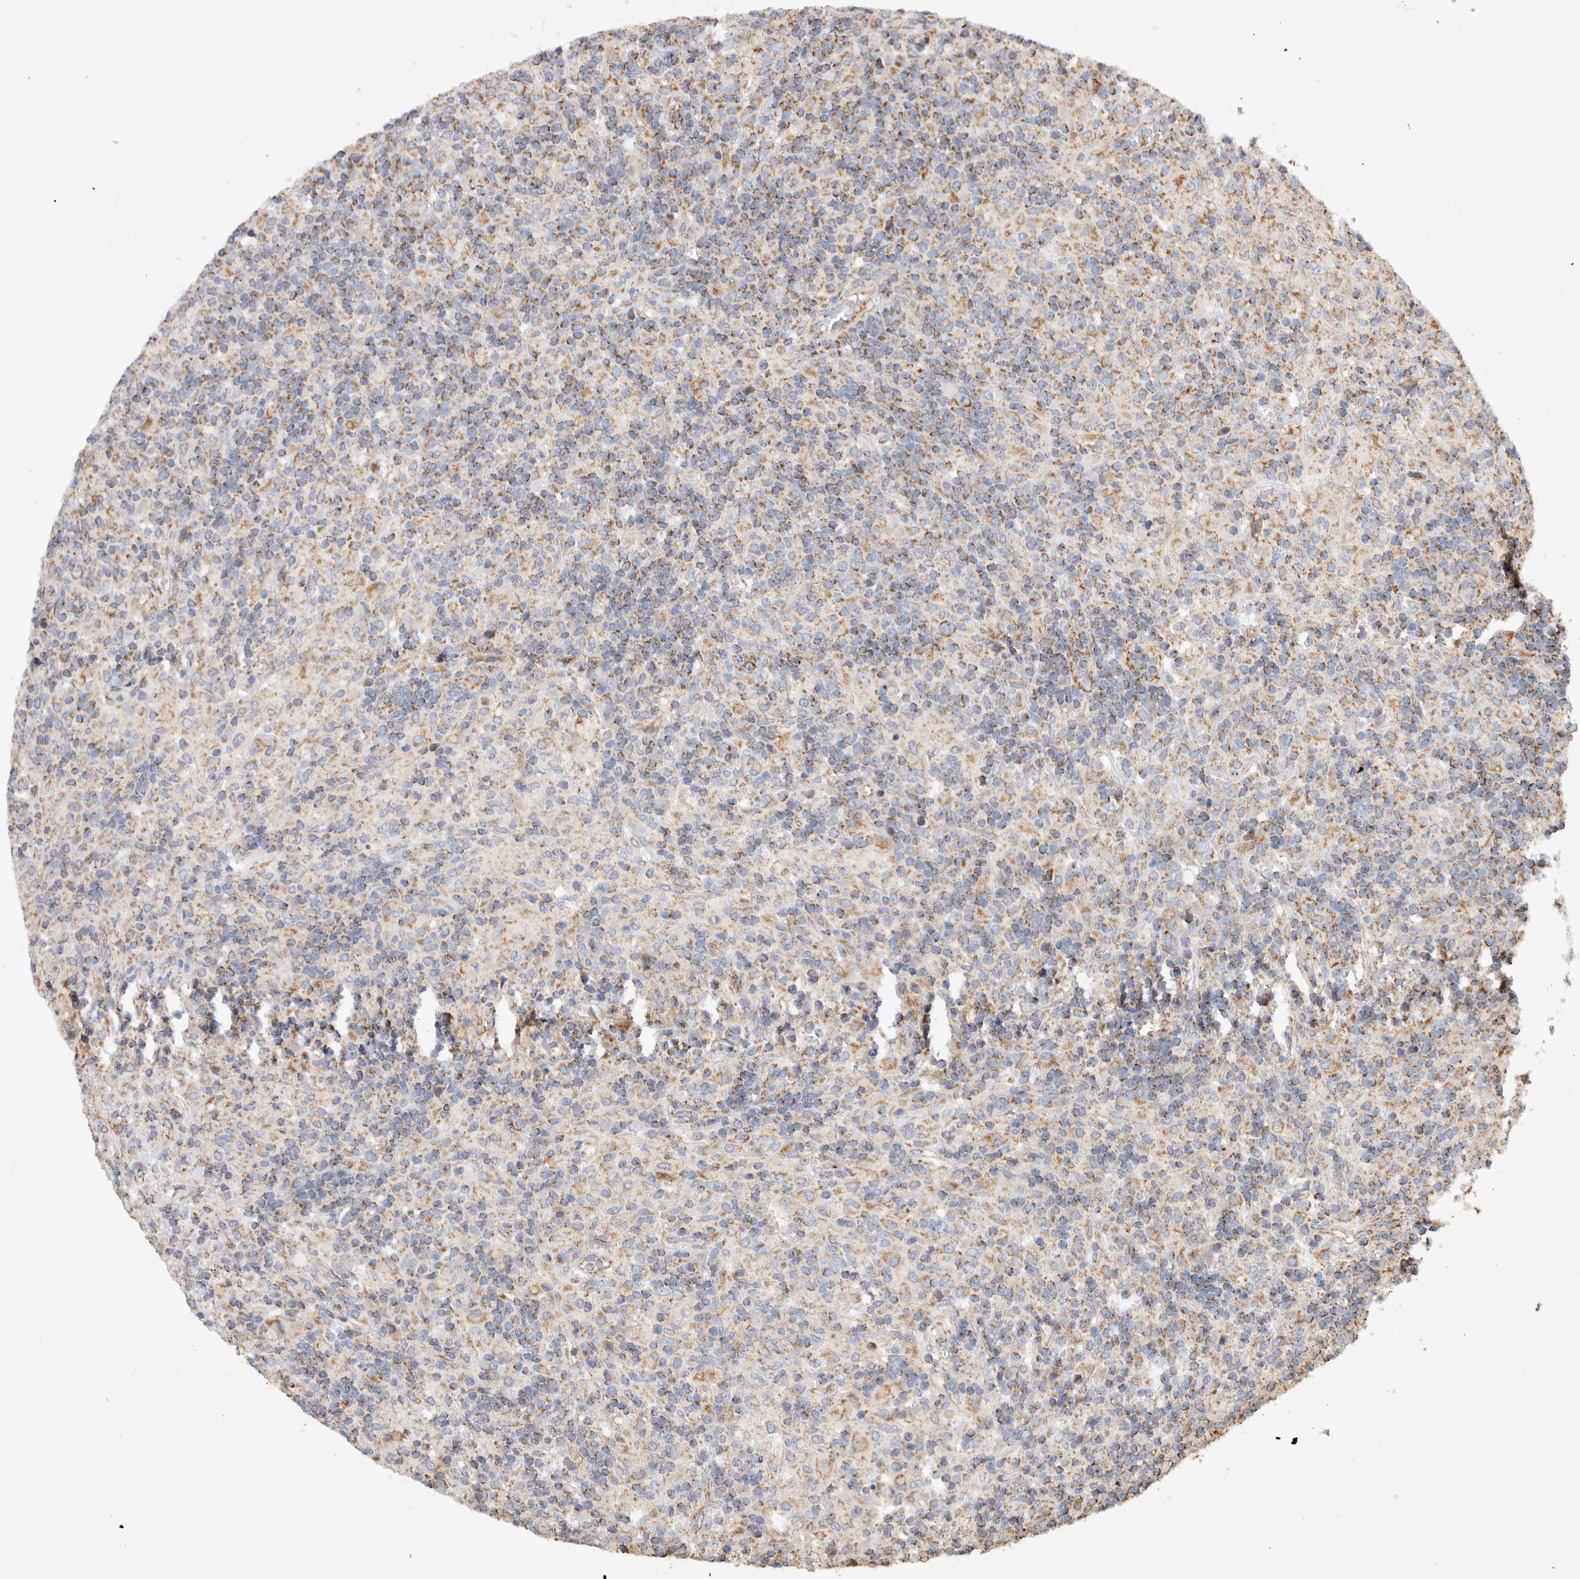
{"staining": {"intensity": "moderate", "quantity": ">75%", "location": "cytoplasmic/membranous"}, "tissue": "lymphoma", "cell_type": "Tumor cells", "image_type": "cancer", "snomed": [{"axis": "morphology", "description": "Hodgkin's disease, NOS"}, {"axis": "topography", "description": "Lymph node"}], "caption": "Hodgkin's disease stained with immunohistochemistry reveals moderate cytoplasmic/membranous expression in about >75% of tumor cells.", "gene": "IARS2", "patient": {"sex": "male", "age": 70}}